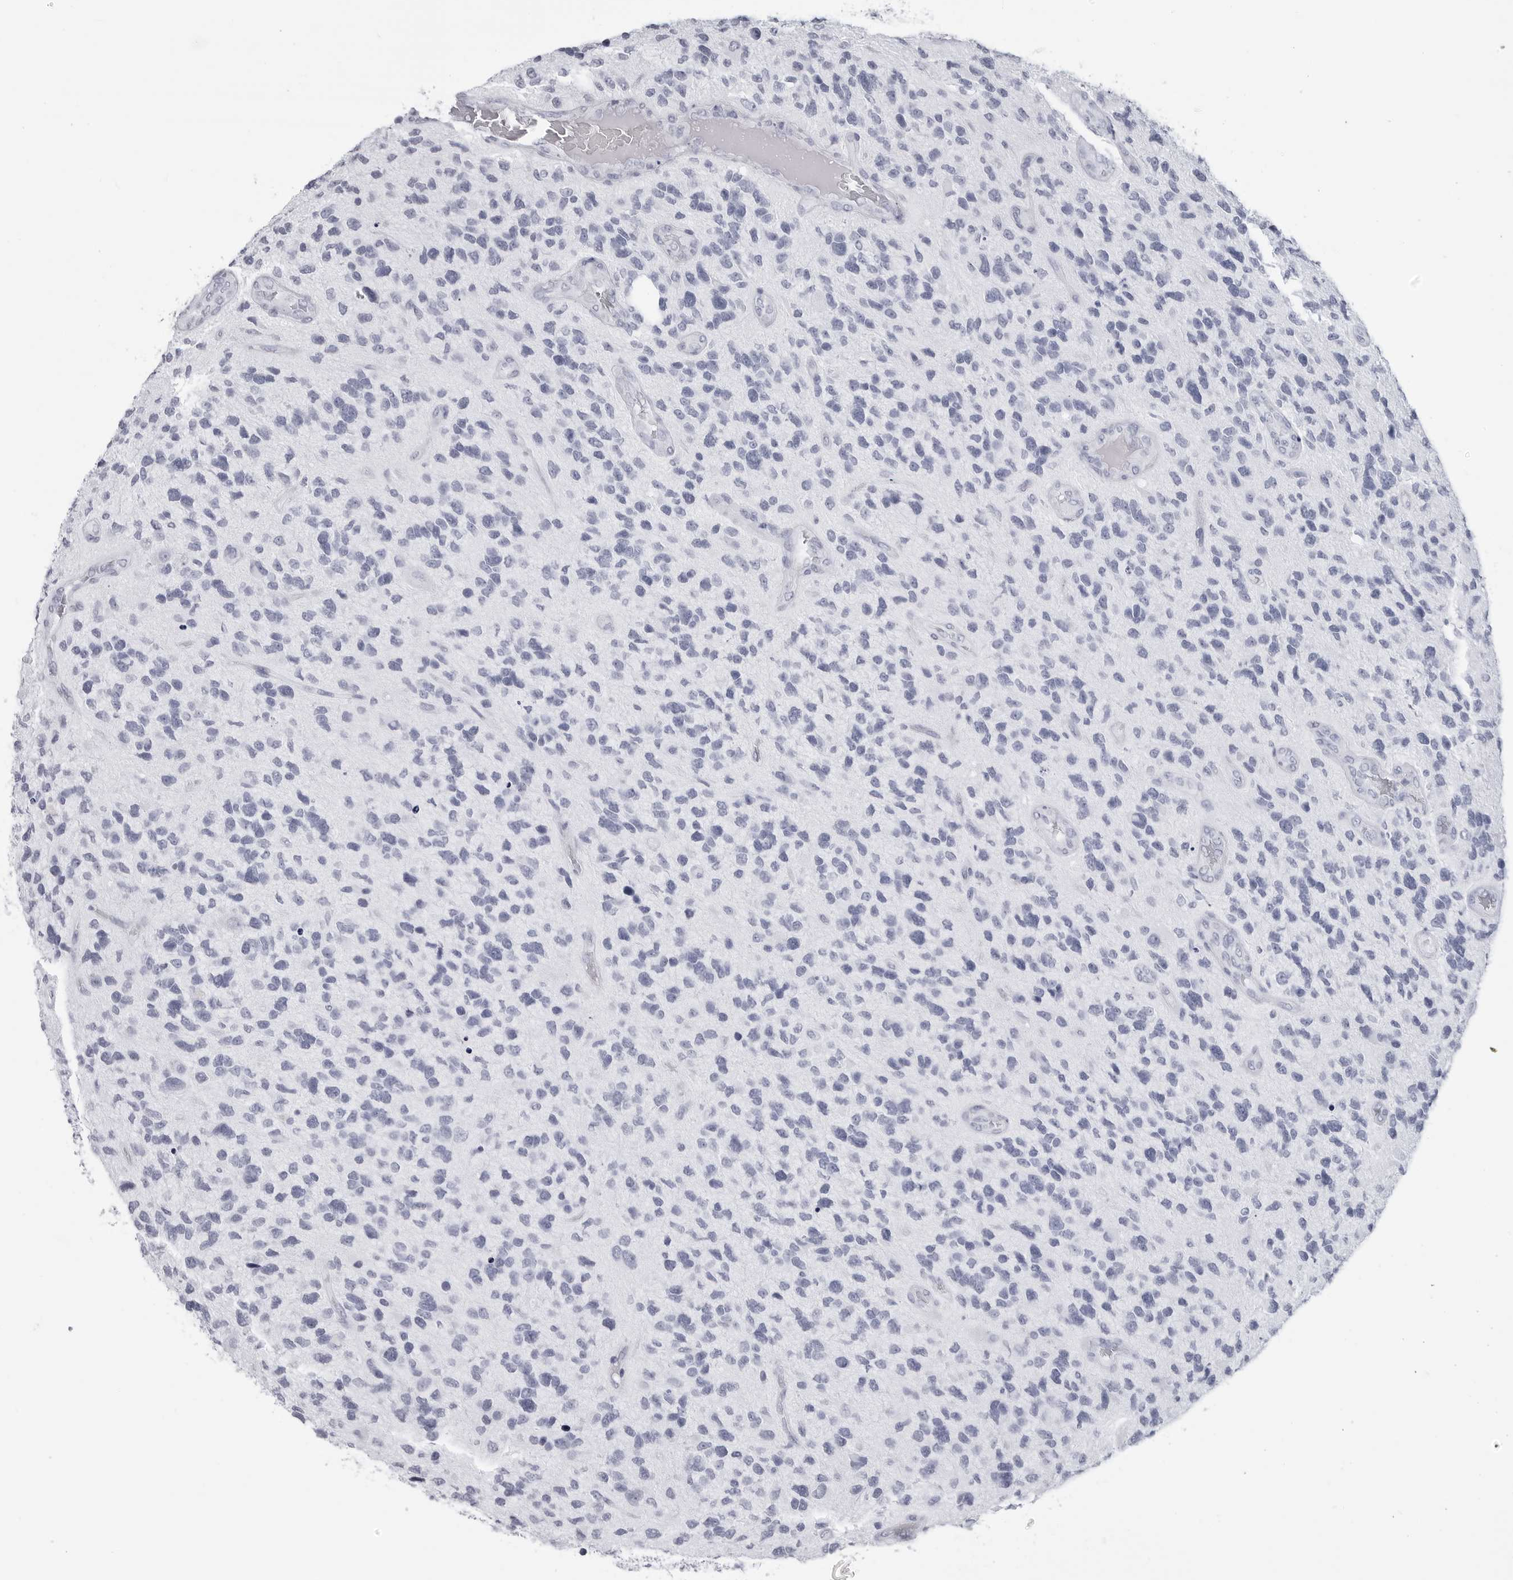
{"staining": {"intensity": "negative", "quantity": "none", "location": "none"}, "tissue": "glioma", "cell_type": "Tumor cells", "image_type": "cancer", "snomed": [{"axis": "morphology", "description": "Glioma, malignant, High grade"}, {"axis": "topography", "description": "Brain"}], "caption": "Histopathology image shows no significant protein expression in tumor cells of glioma.", "gene": "CST2", "patient": {"sex": "female", "age": 58}}